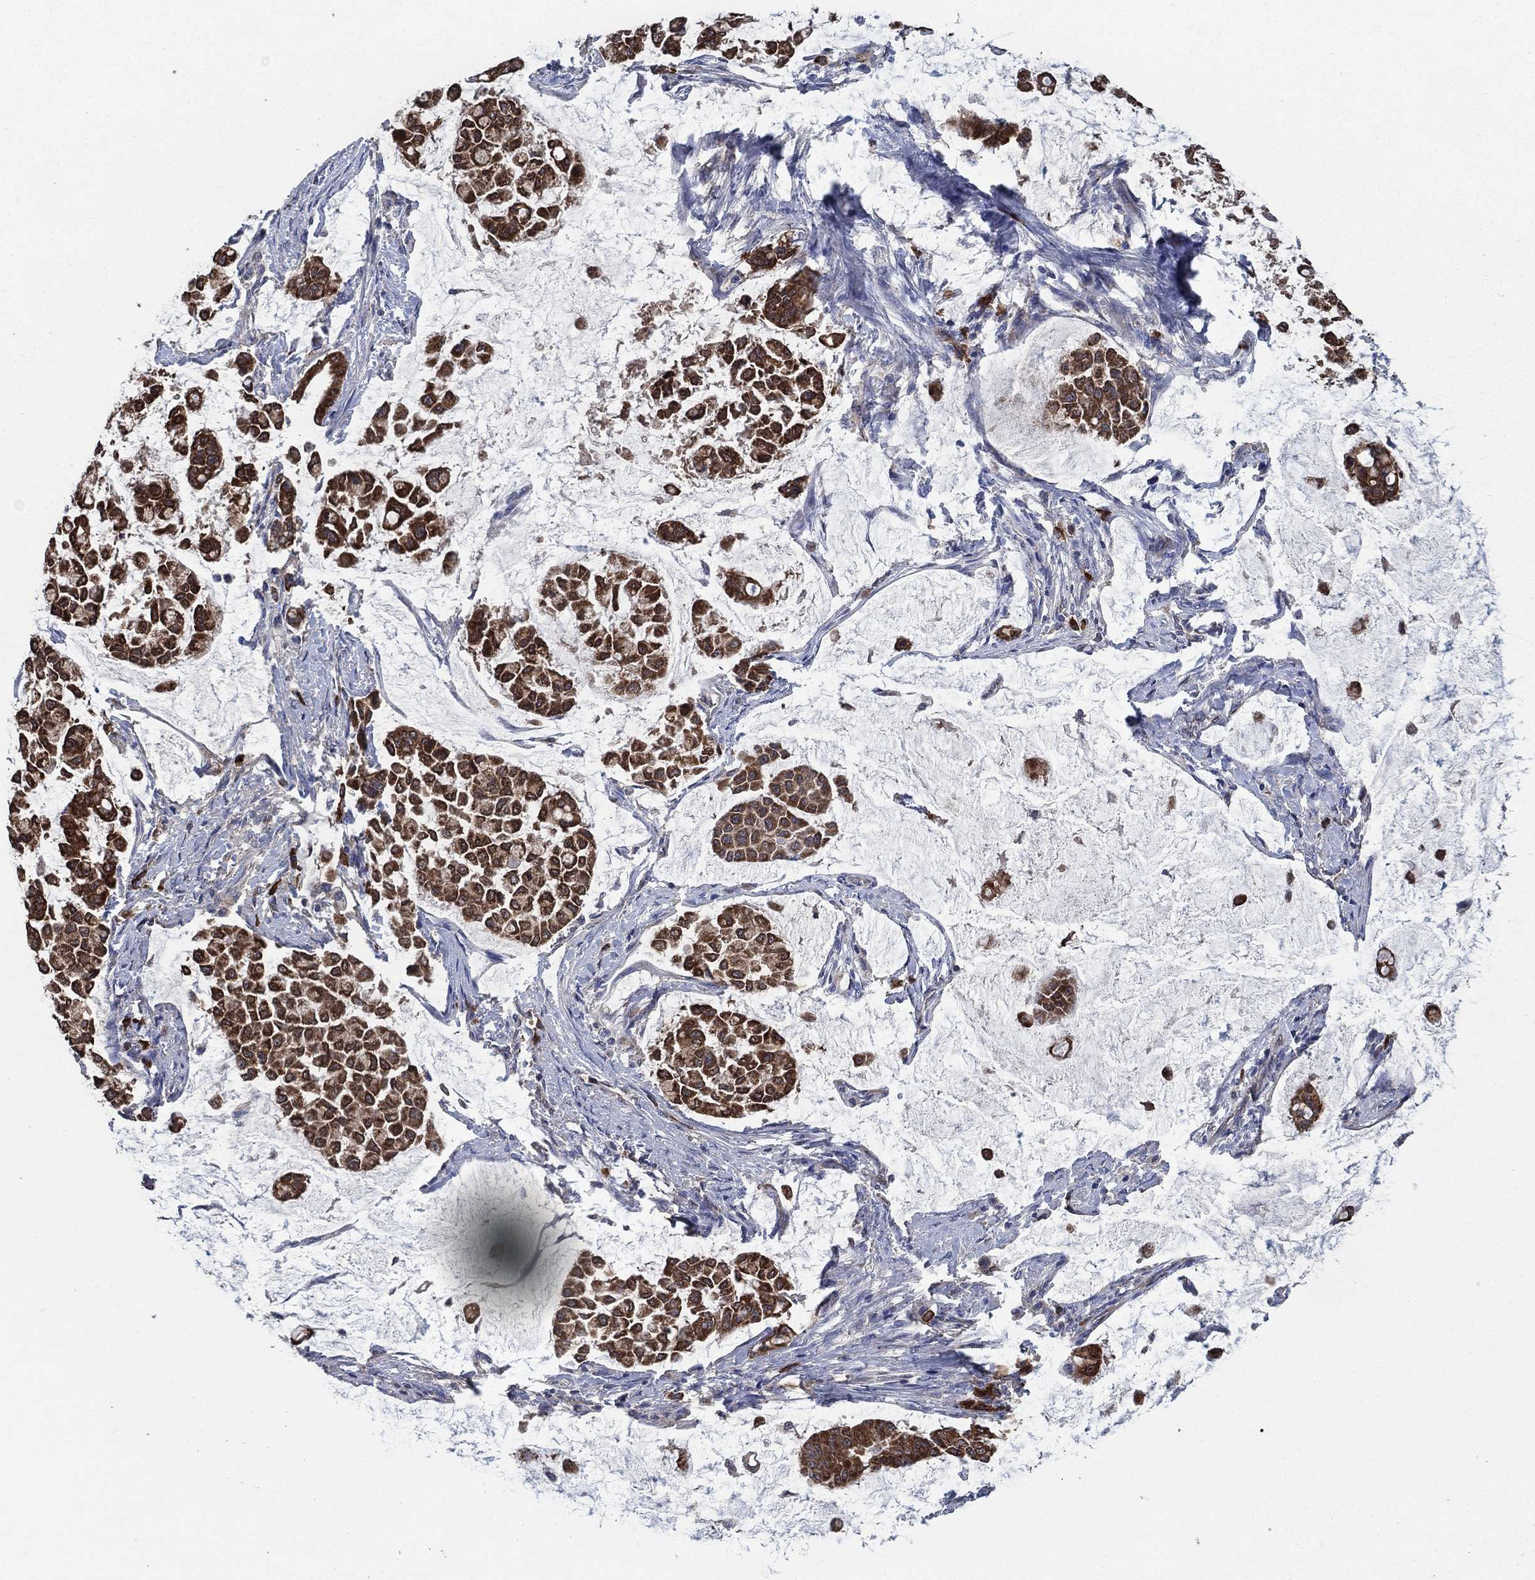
{"staining": {"intensity": "strong", "quantity": ">75%", "location": "cytoplasmic/membranous"}, "tissue": "stomach cancer", "cell_type": "Tumor cells", "image_type": "cancer", "snomed": [{"axis": "morphology", "description": "Adenocarcinoma, NOS"}, {"axis": "topography", "description": "Stomach"}], "caption": "Protein expression analysis of stomach cancer (adenocarcinoma) exhibits strong cytoplasmic/membranous positivity in about >75% of tumor cells.", "gene": "HID1", "patient": {"sex": "male", "age": 82}}